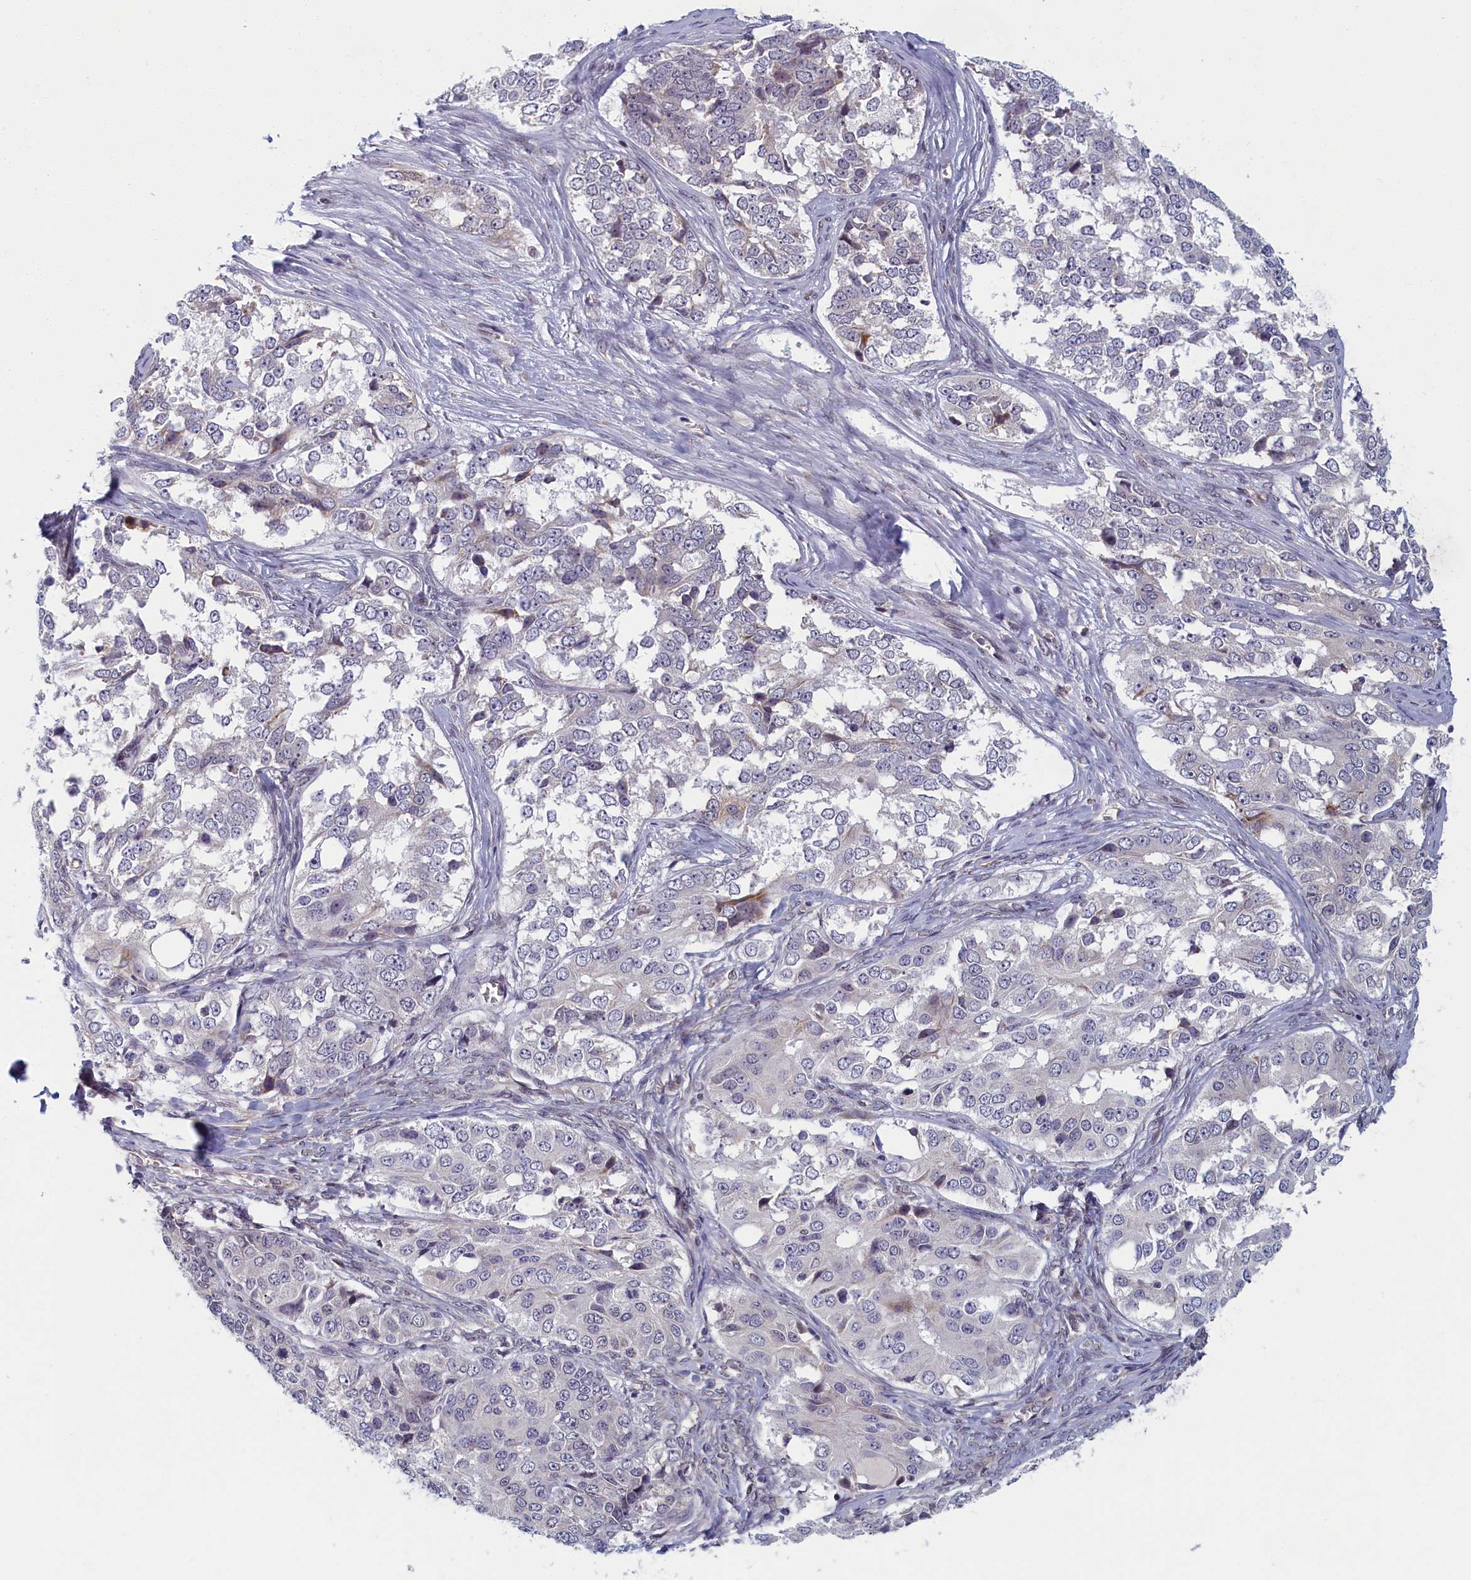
{"staining": {"intensity": "negative", "quantity": "none", "location": "none"}, "tissue": "ovarian cancer", "cell_type": "Tumor cells", "image_type": "cancer", "snomed": [{"axis": "morphology", "description": "Carcinoma, endometroid"}, {"axis": "topography", "description": "Ovary"}], "caption": "Endometroid carcinoma (ovarian) stained for a protein using immunohistochemistry (IHC) exhibits no staining tumor cells.", "gene": "DNAJC17", "patient": {"sex": "female", "age": 51}}